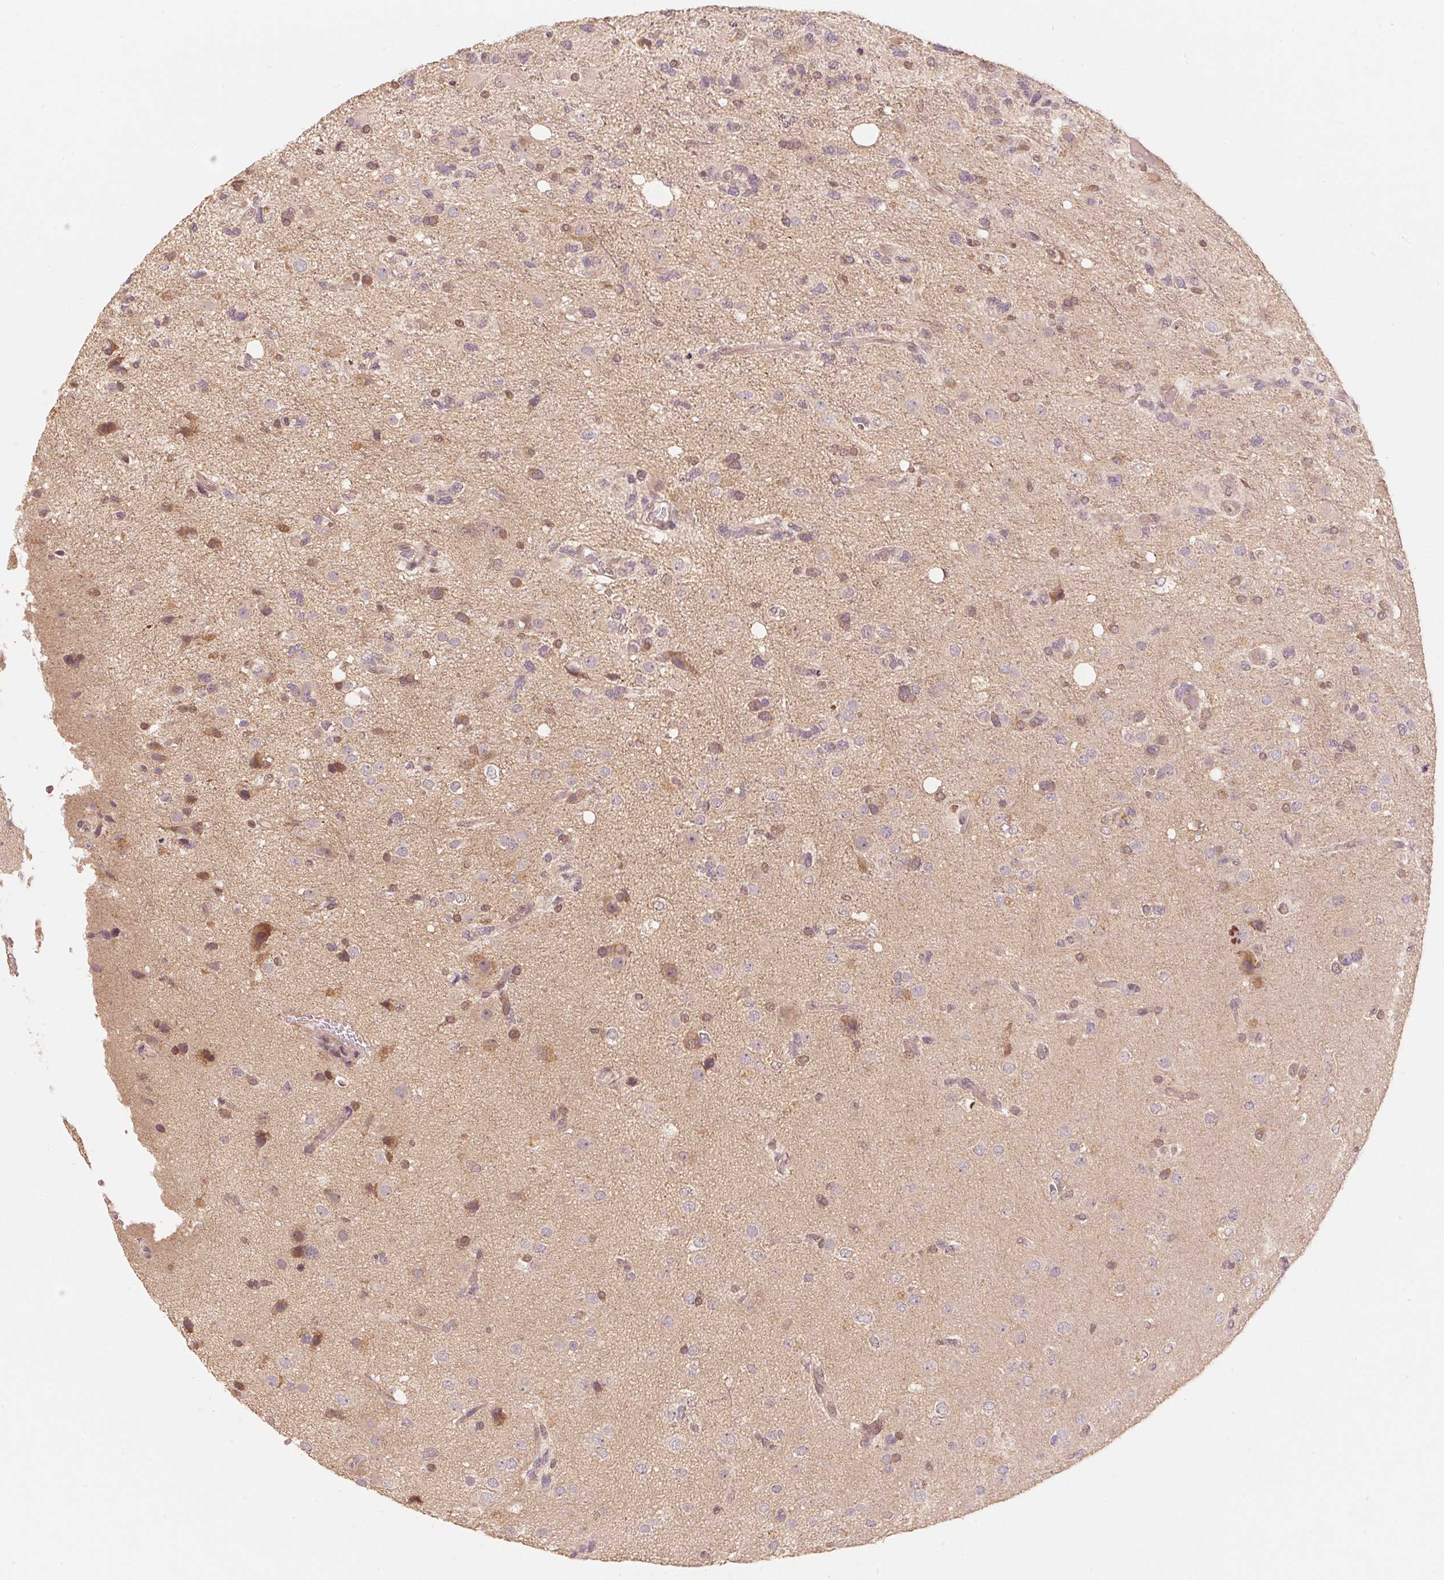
{"staining": {"intensity": "negative", "quantity": "none", "location": "none"}, "tissue": "glioma", "cell_type": "Tumor cells", "image_type": "cancer", "snomed": [{"axis": "morphology", "description": "Glioma, malignant, High grade"}, {"axis": "topography", "description": "Brain"}], "caption": "IHC histopathology image of human glioma stained for a protein (brown), which demonstrates no positivity in tumor cells.", "gene": "C2orf73", "patient": {"sex": "female", "age": 71}}